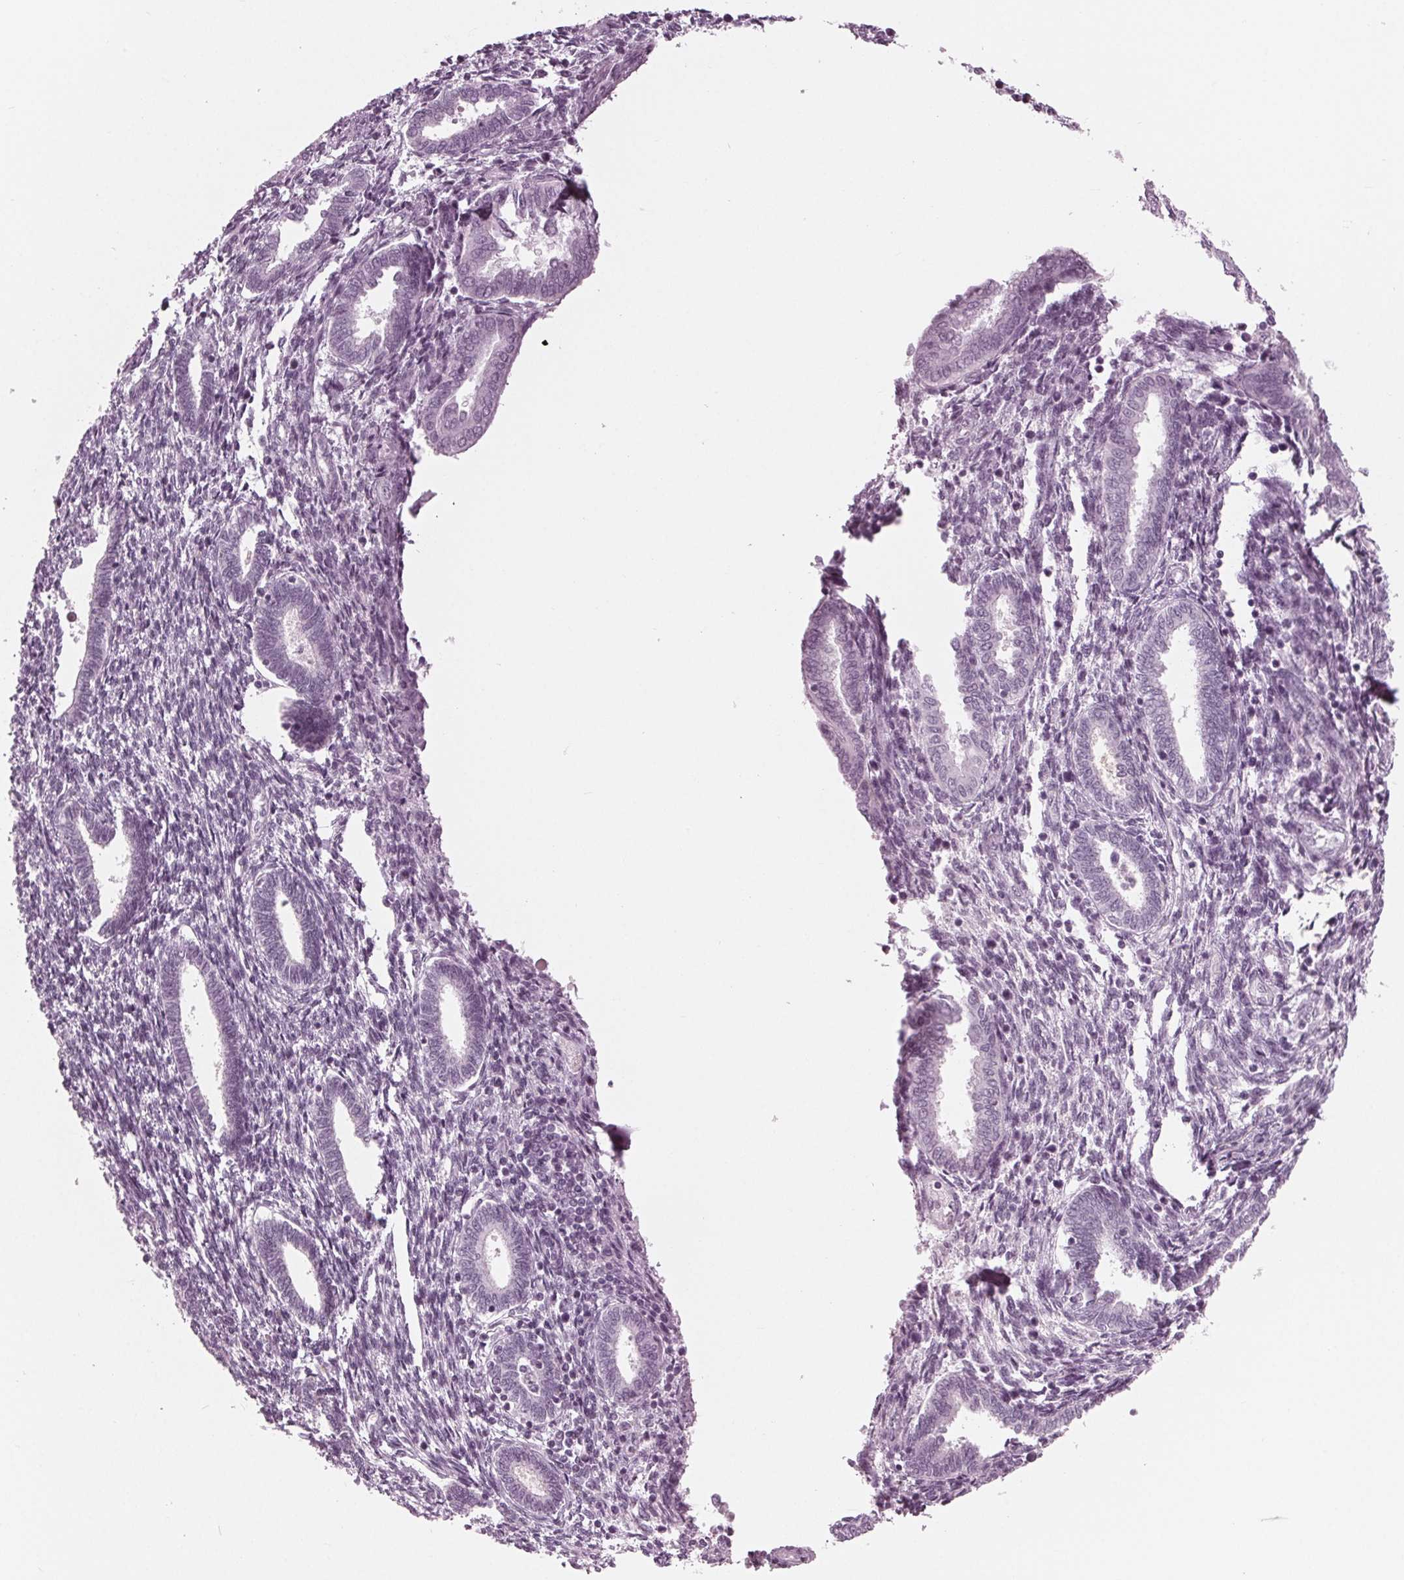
{"staining": {"intensity": "negative", "quantity": "none", "location": "none"}, "tissue": "endometrium", "cell_type": "Cells in endometrial stroma", "image_type": "normal", "snomed": [{"axis": "morphology", "description": "Normal tissue, NOS"}, {"axis": "topography", "description": "Endometrium"}], "caption": "This is an IHC image of benign endometrium. There is no staining in cells in endometrial stroma.", "gene": "KRT28", "patient": {"sex": "female", "age": 42}}